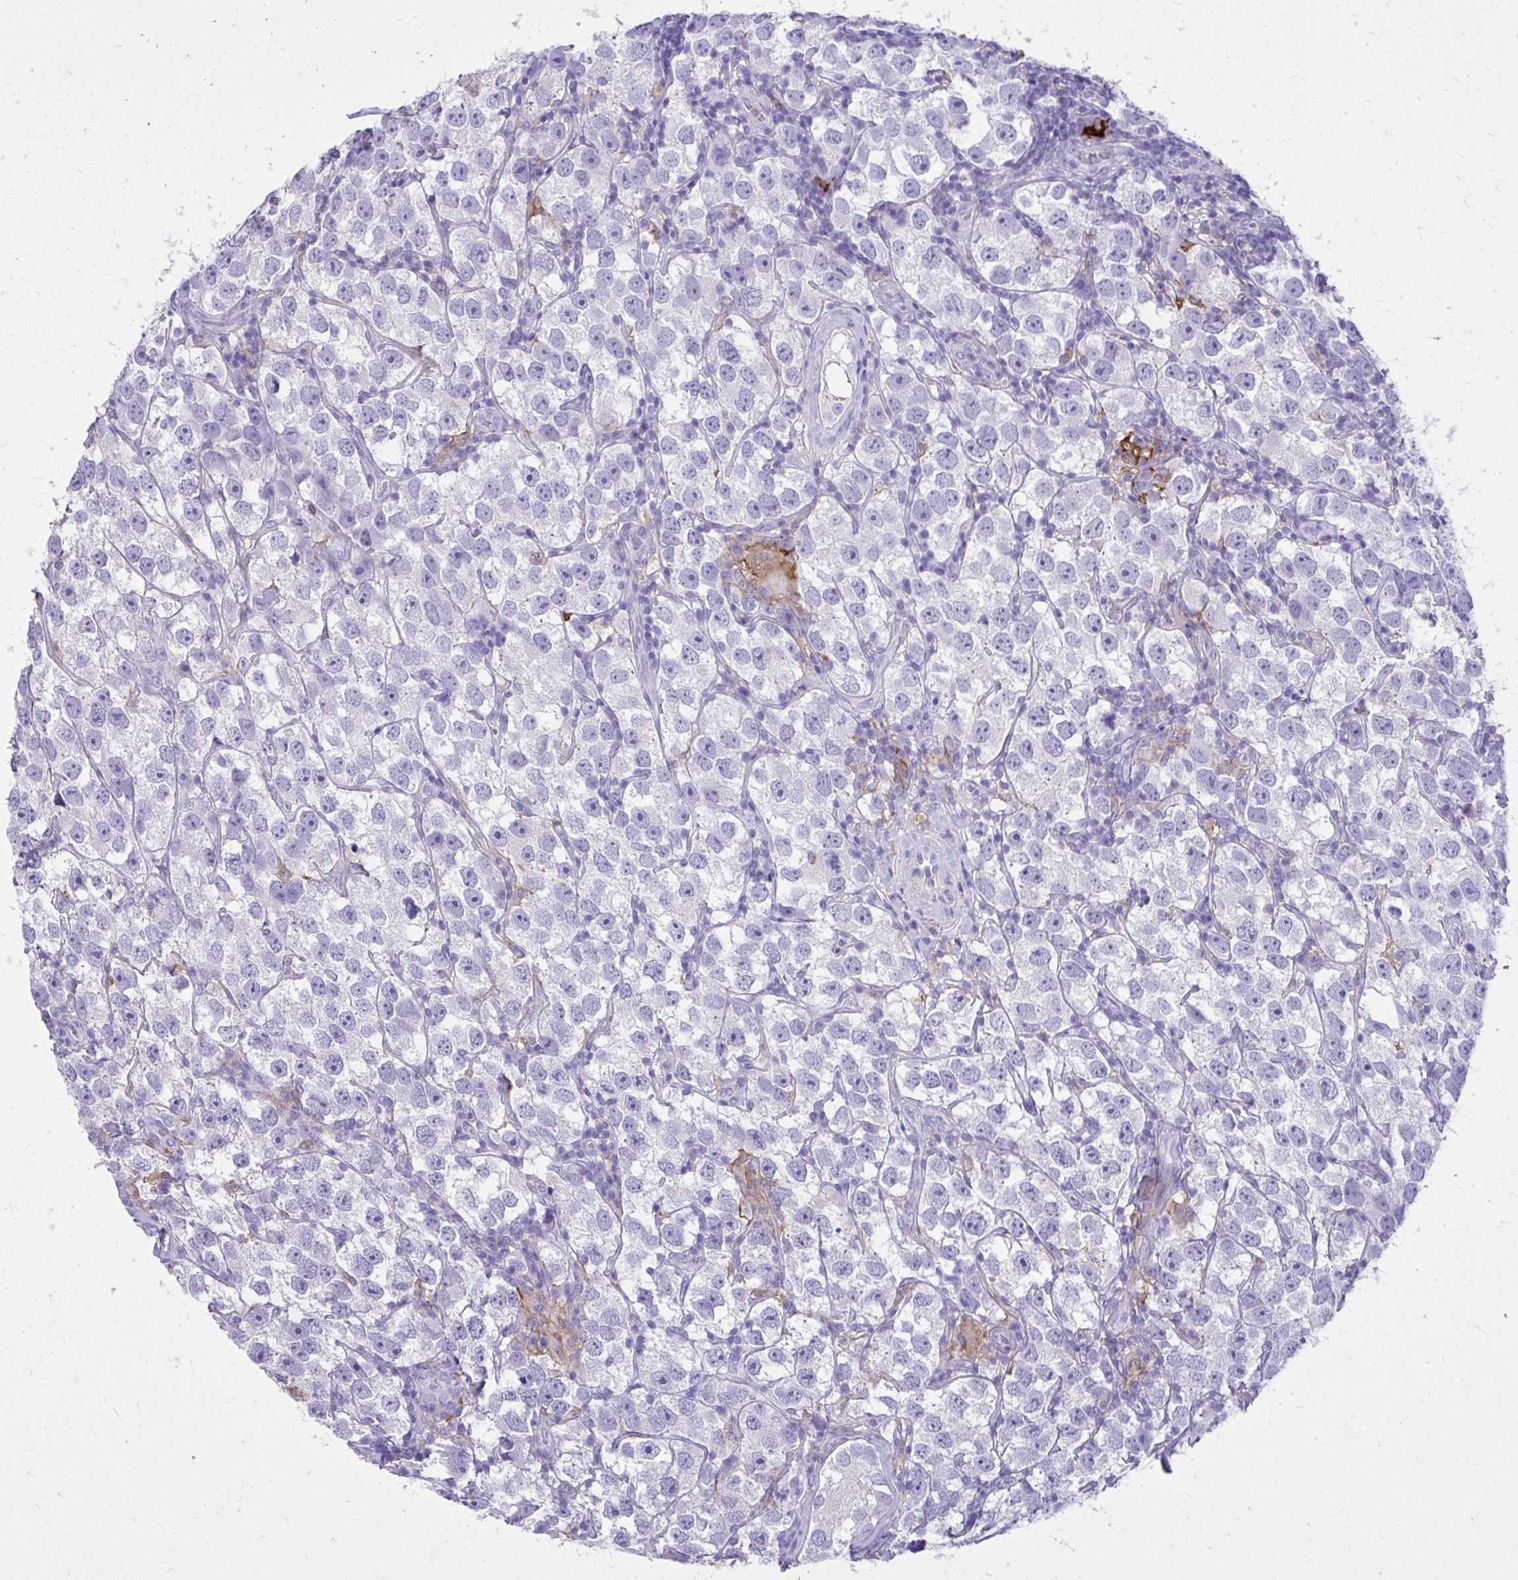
{"staining": {"intensity": "negative", "quantity": "none", "location": "none"}, "tissue": "testis cancer", "cell_type": "Tumor cells", "image_type": "cancer", "snomed": [{"axis": "morphology", "description": "Seminoma, NOS"}, {"axis": "topography", "description": "Testis"}], "caption": "Immunohistochemistry histopathology image of neoplastic tissue: testis cancer stained with DAB (3,3'-diaminobenzidine) shows no significant protein expression in tumor cells.", "gene": "TLR7", "patient": {"sex": "male", "age": 26}}